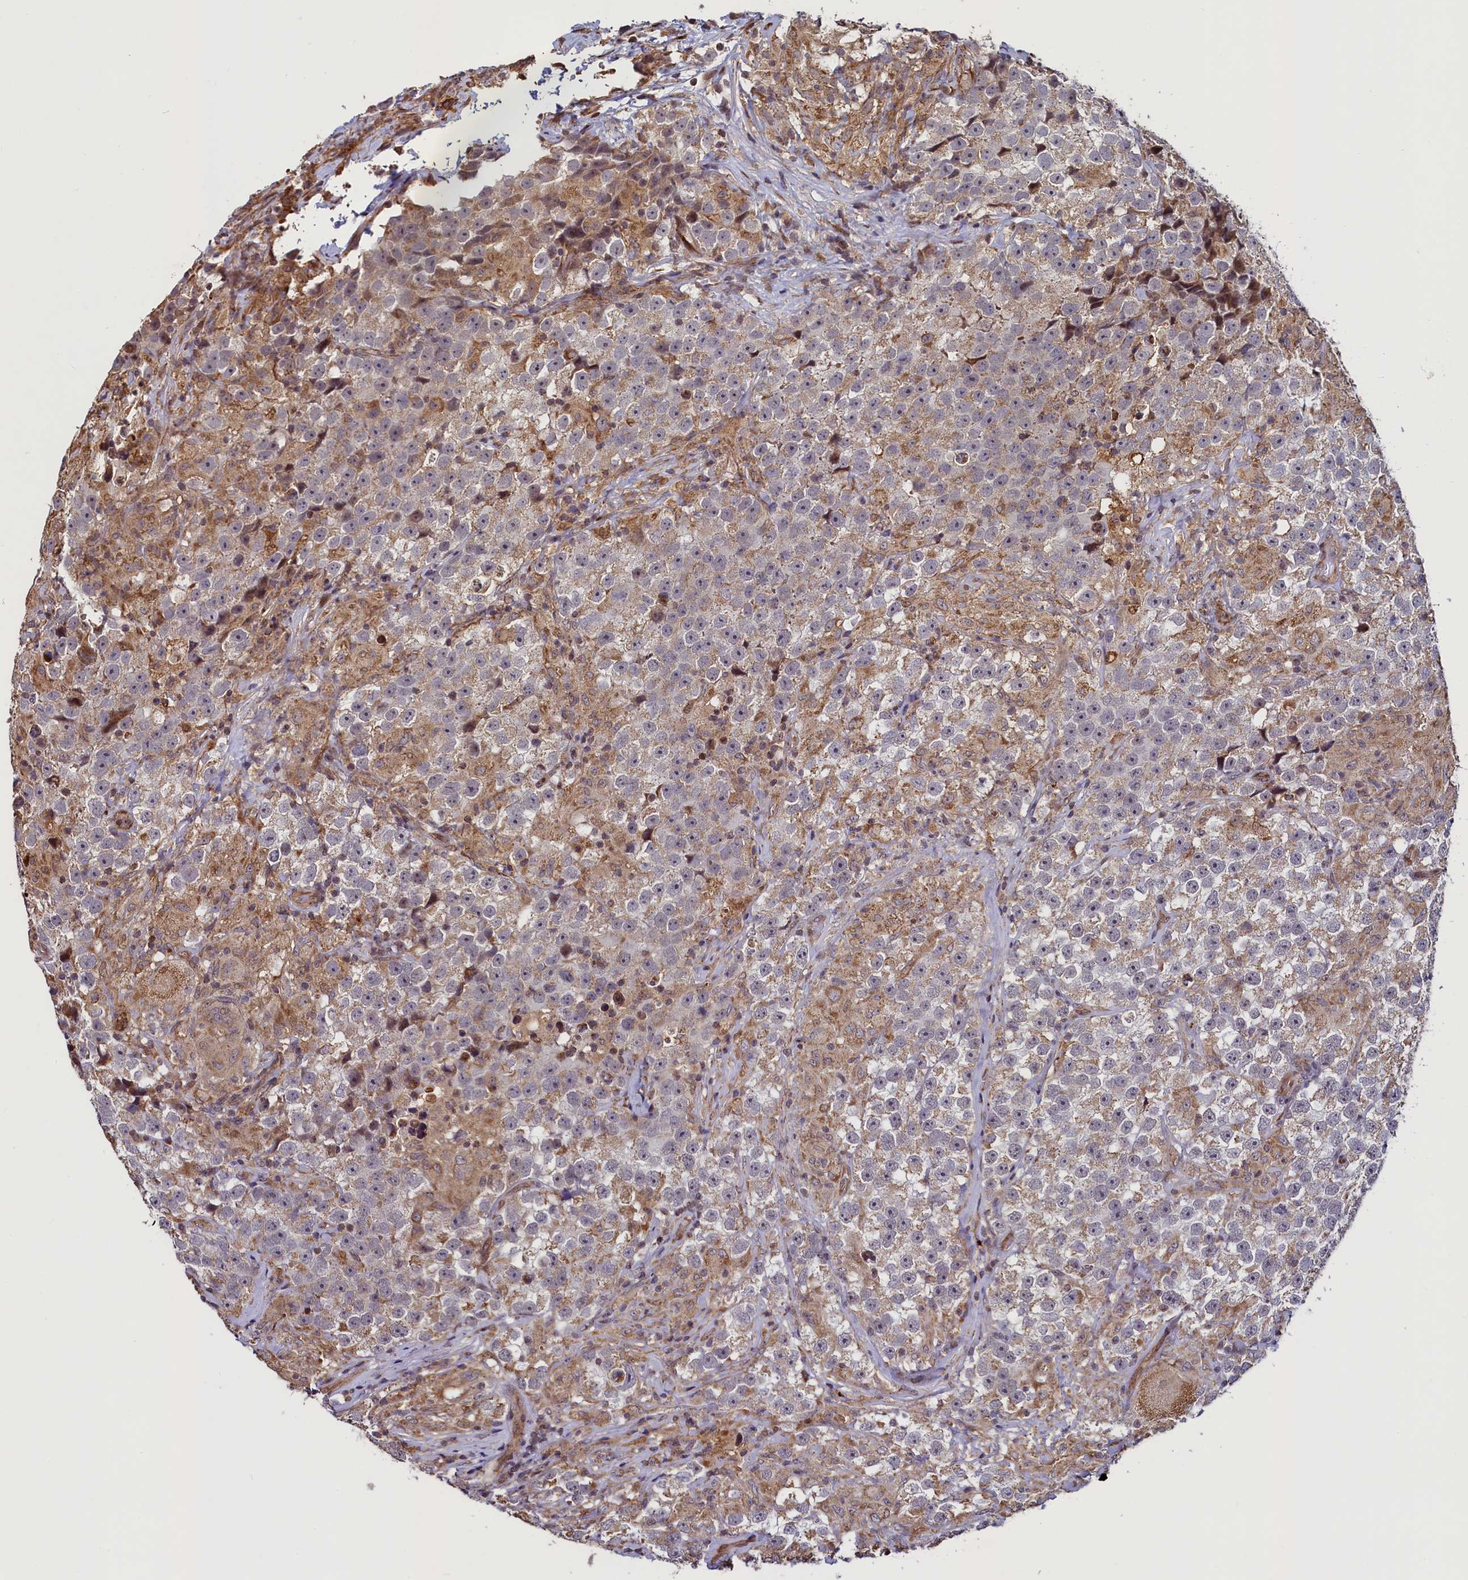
{"staining": {"intensity": "weak", "quantity": "25%-75%", "location": "cytoplasmic/membranous"}, "tissue": "testis cancer", "cell_type": "Tumor cells", "image_type": "cancer", "snomed": [{"axis": "morphology", "description": "Seminoma, NOS"}, {"axis": "topography", "description": "Testis"}], "caption": "There is low levels of weak cytoplasmic/membranous staining in tumor cells of testis cancer (seminoma), as demonstrated by immunohistochemical staining (brown color).", "gene": "ZNF577", "patient": {"sex": "male", "age": 46}}